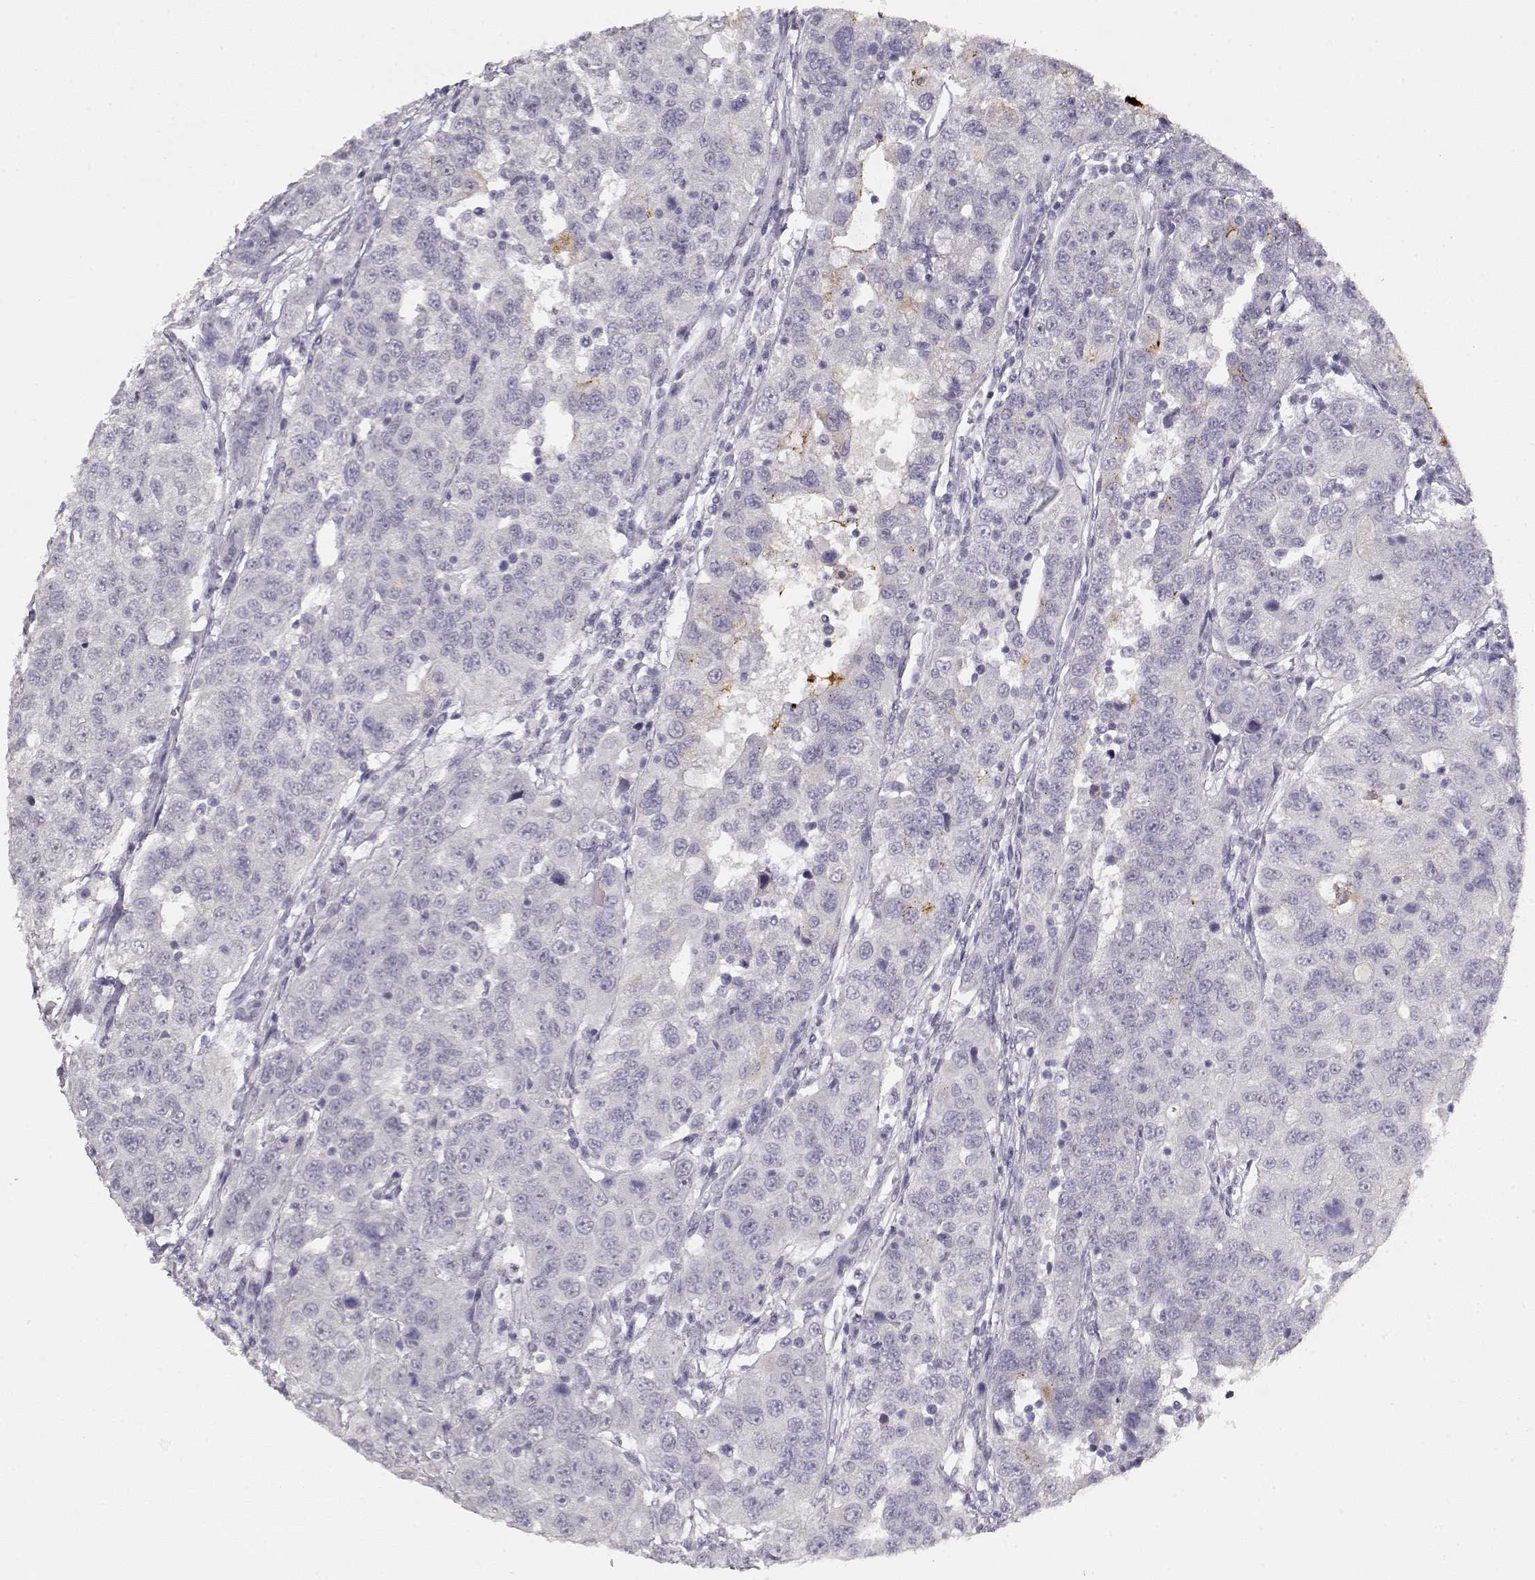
{"staining": {"intensity": "negative", "quantity": "none", "location": "none"}, "tissue": "urothelial cancer", "cell_type": "Tumor cells", "image_type": "cancer", "snomed": [{"axis": "morphology", "description": "Urothelial carcinoma, NOS"}, {"axis": "morphology", "description": "Urothelial carcinoma, High grade"}, {"axis": "topography", "description": "Urinary bladder"}], "caption": "Immunohistochemical staining of urothelial cancer demonstrates no significant expression in tumor cells.", "gene": "TPH2", "patient": {"sex": "female", "age": 73}}